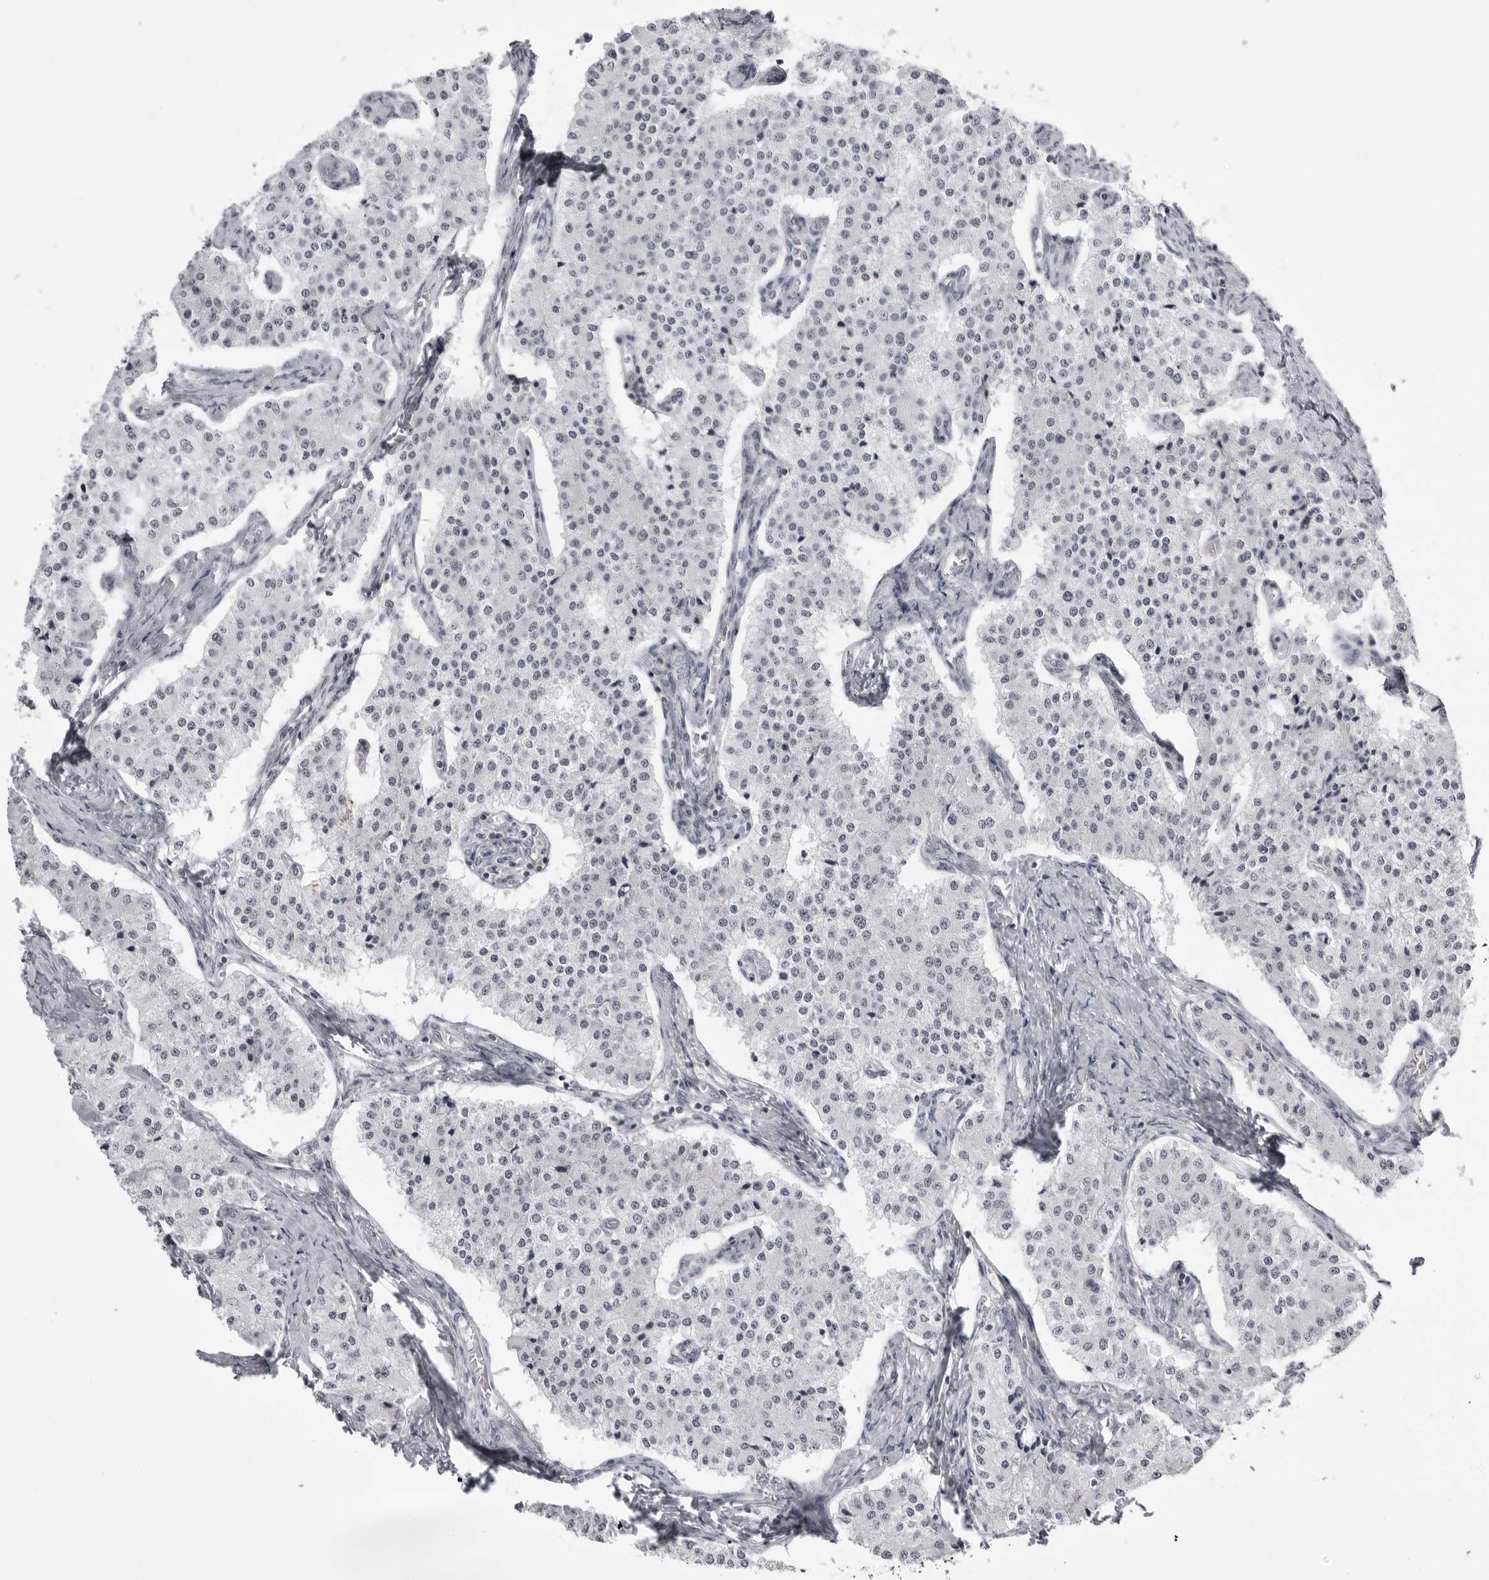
{"staining": {"intensity": "negative", "quantity": "none", "location": "none"}, "tissue": "carcinoid", "cell_type": "Tumor cells", "image_type": "cancer", "snomed": [{"axis": "morphology", "description": "Carcinoid, malignant, NOS"}, {"axis": "topography", "description": "Colon"}], "caption": "Immunohistochemical staining of human carcinoid displays no significant expression in tumor cells. Brightfield microscopy of IHC stained with DAB (brown) and hematoxylin (blue), captured at high magnification.", "gene": "WRAP53", "patient": {"sex": "female", "age": 52}}